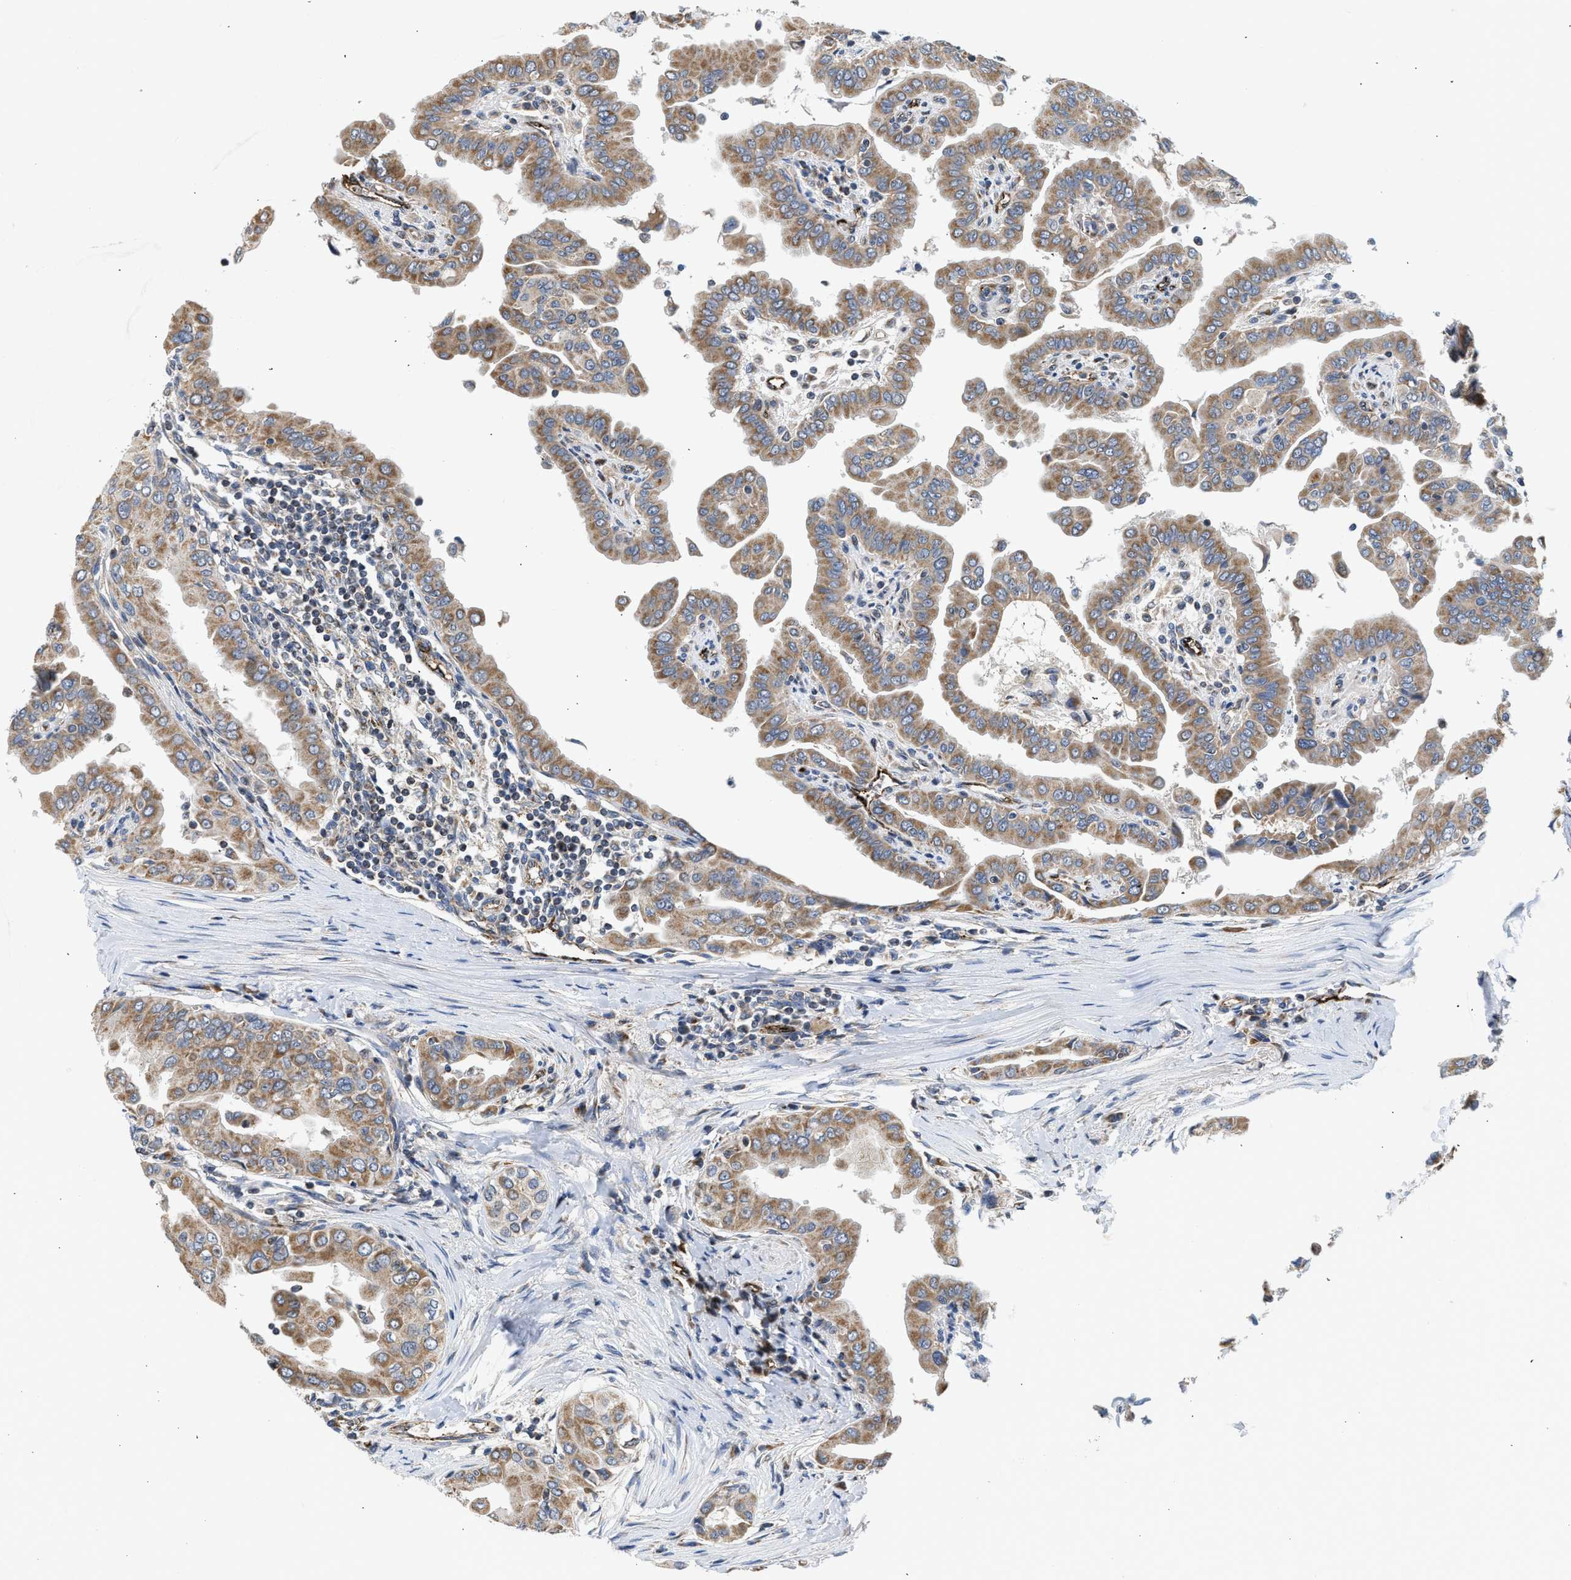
{"staining": {"intensity": "moderate", "quantity": ">75%", "location": "cytoplasmic/membranous"}, "tissue": "thyroid cancer", "cell_type": "Tumor cells", "image_type": "cancer", "snomed": [{"axis": "morphology", "description": "Papillary adenocarcinoma, NOS"}, {"axis": "topography", "description": "Thyroid gland"}], "caption": "High-power microscopy captured an immunohistochemistry histopathology image of thyroid cancer, revealing moderate cytoplasmic/membranous staining in about >75% of tumor cells. (Brightfield microscopy of DAB IHC at high magnification).", "gene": "PIM1", "patient": {"sex": "male", "age": 33}}